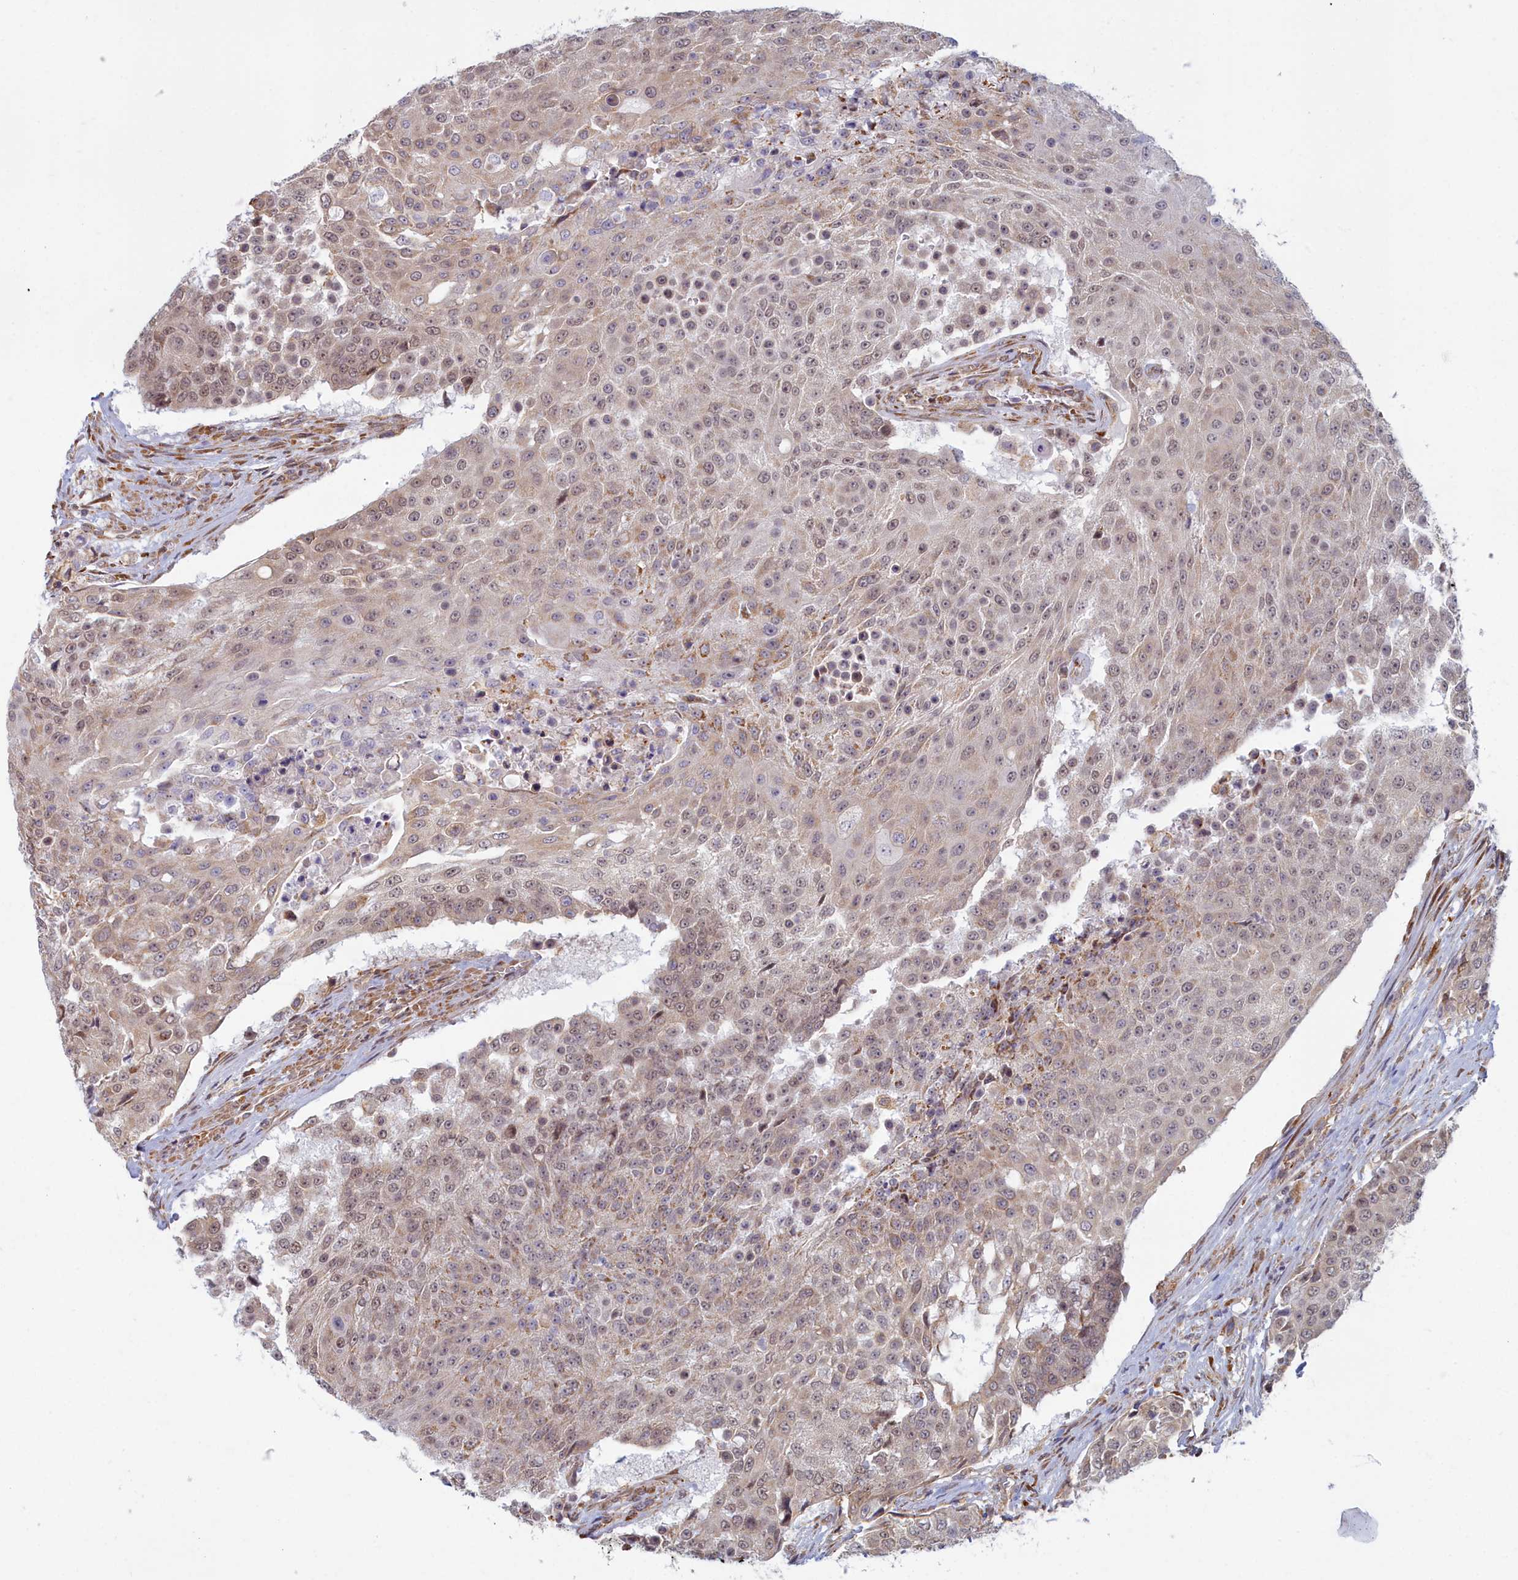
{"staining": {"intensity": "weak", "quantity": "25%-75%", "location": "nuclear"}, "tissue": "urothelial cancer", "cell_type": "Tumor cells", "image_type": "cancer", "snomed": [{"axis": "morphology", "description": "Urothelial carcinoma, High grade"}, {"axis": "topography", "description": "Urinary bladder"}], "caption": "This is an image of immunohistochemistry (IHC) staining of urothelial carcinoma (high-grade), which shows weak expression in the nuclear of tumor cells.", "gene": "MAK16", "patient": {"sex": "female", "age": 63}}